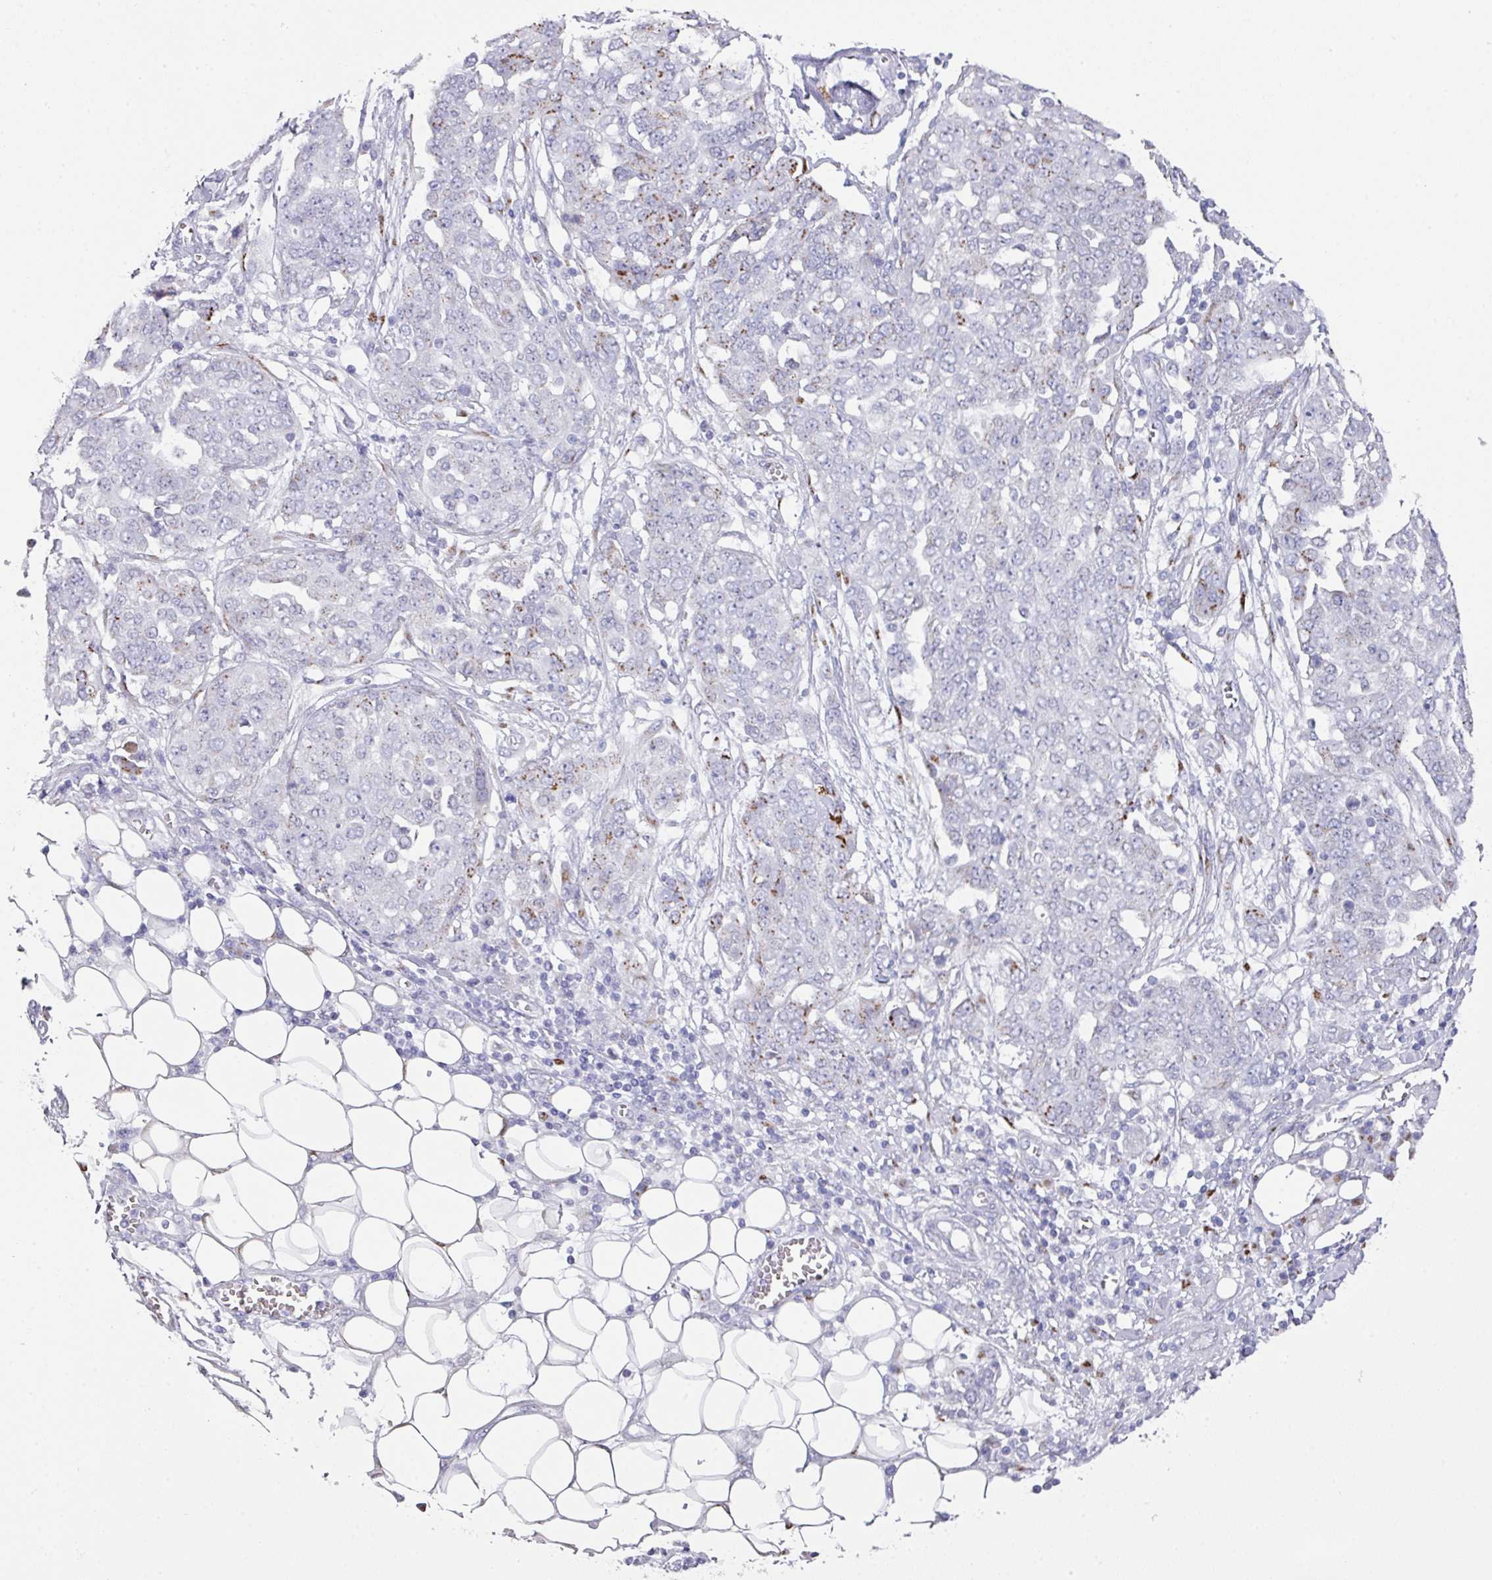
{"staining": {"intensity": "moderate", "quantity": "<25%", "location": "cytoplasmic/membranous"}, "tissue": "ovarian cancer", "cell_type": "Tumor cells", "image_type": "cancer", "snomed": [{"axis": "morphology", "description": "Cystadenocarcinoma, serous, NOS"}, {"axis": "topography", "description": "Soft tissue"}, {"axis": "topography", "description": "Ovary"}], "caption": "Immunohistochemistry (DAB (3,3'-diaminobenzidine)) staining of ovarian cancer displays moderate cytoplasmic/membranous protein expression in approximately <25% of tumor cells.", "gene": "VKORC1L1", "patient": {"sex": "female", "age": 57}}